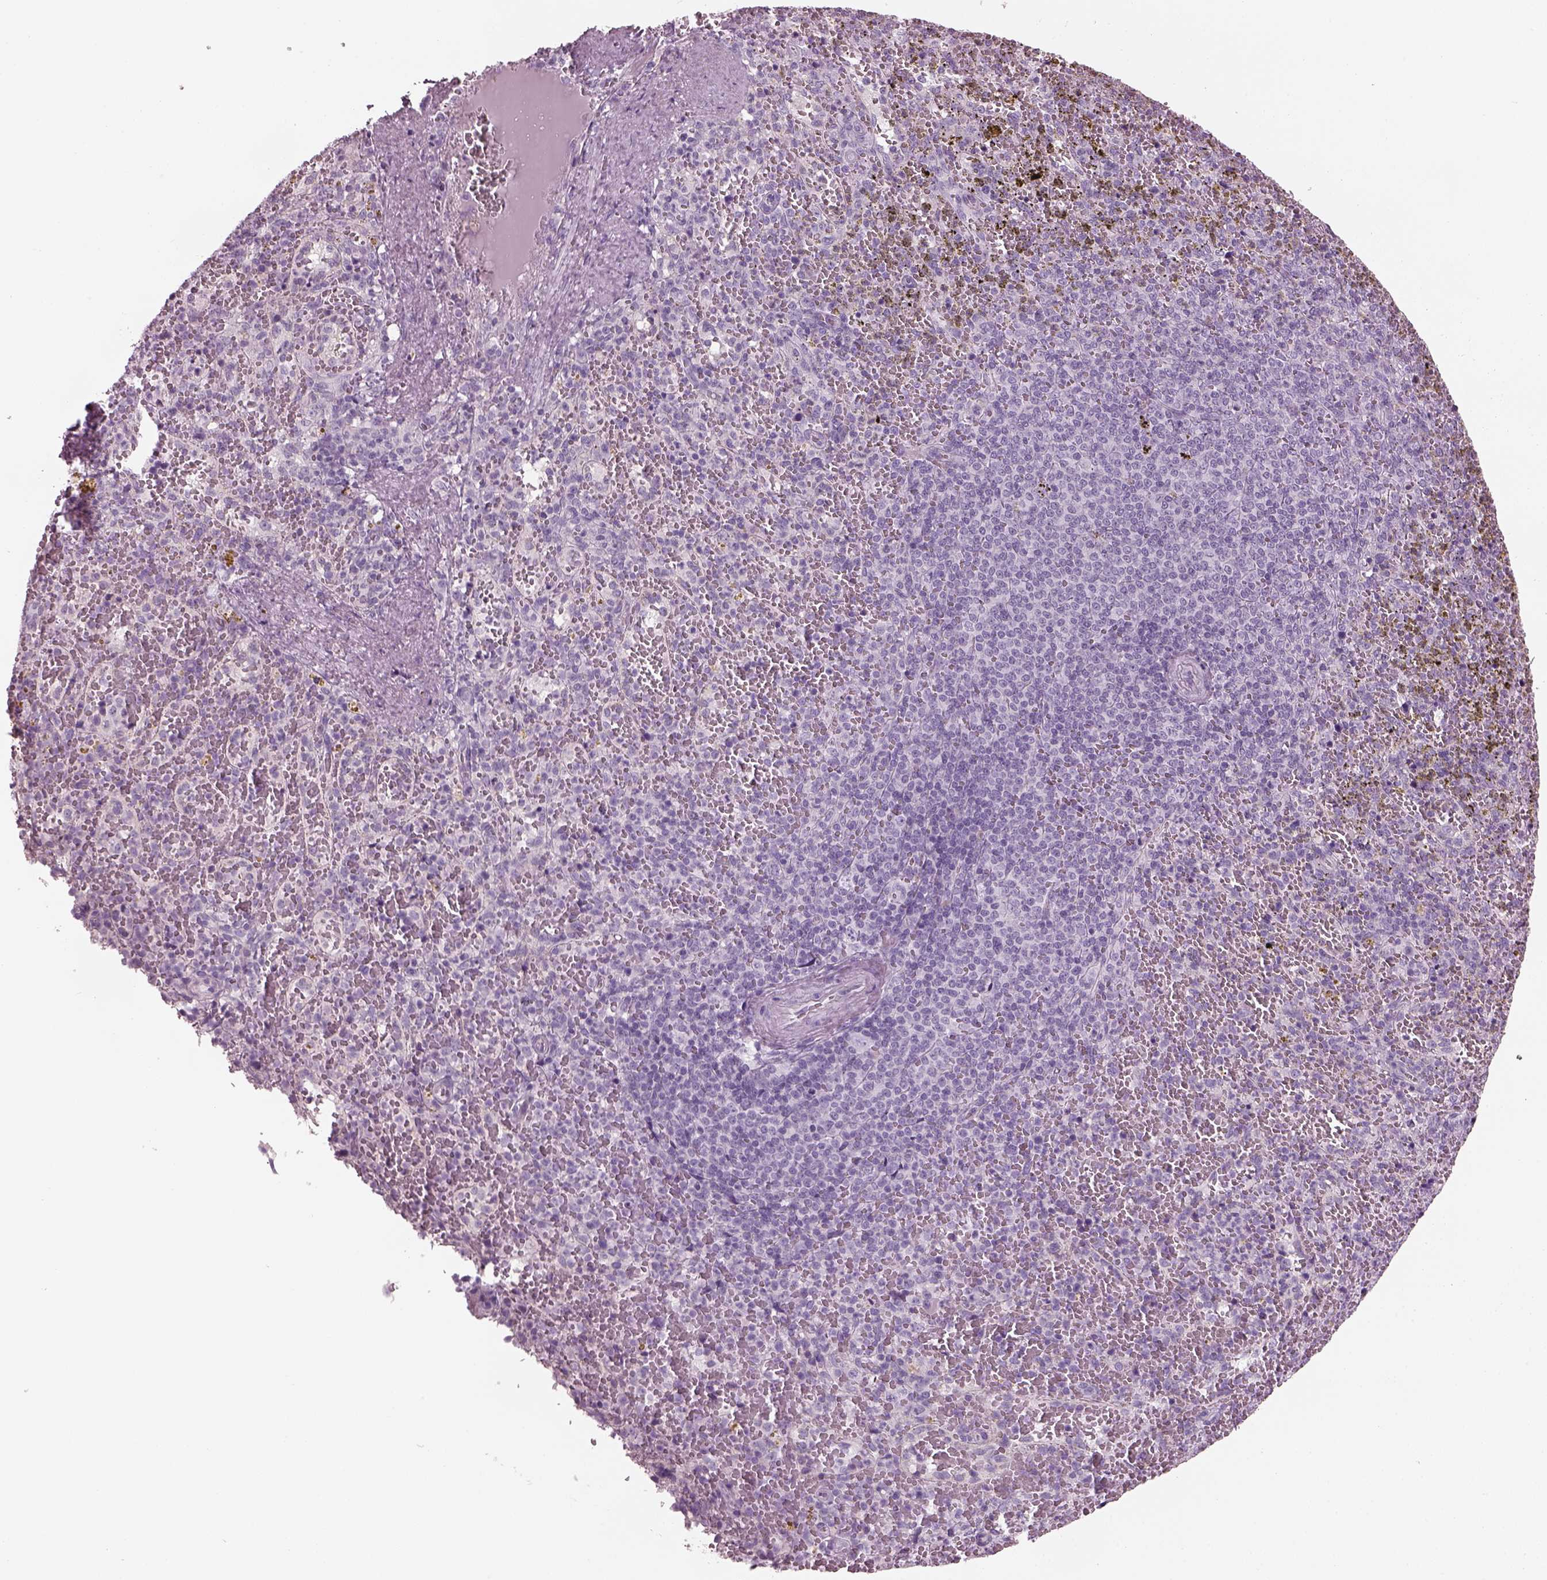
{"staining": {"intensity": "negative", "quantity": "none", "location": "none"}, "tissue": "spleen", "cell_type": "Cells in red pulp", "image_type": "normal", "snomed": [{"axis": "morphology", "description": "Normal tissue, NOS"}, {"axis": "topography", "description": "Spleen"}], "caption": "A high-resolution histopathology image shows immunohistochemistry staining of benign spleen, which reveals no significant staining in cells in red pulp. (Immunohistochemistry, brightfield microscopy, high magnification).", "gene": "PDC", "patient": {"sex": "female", "age": 50}}